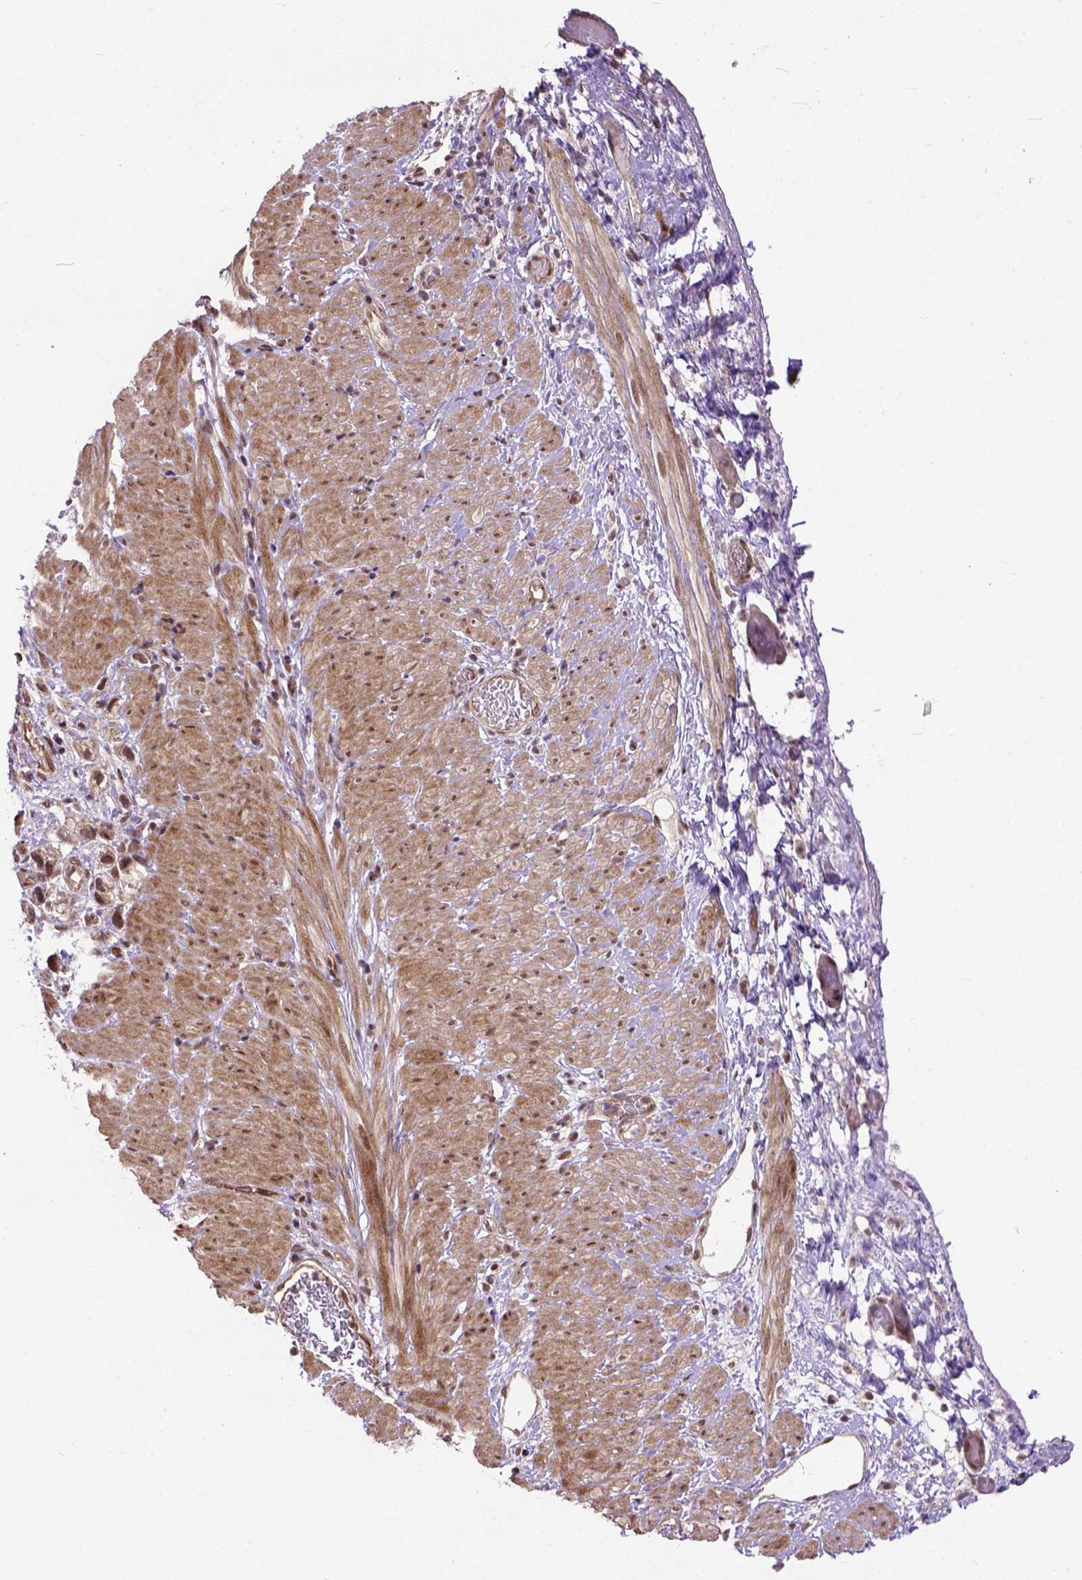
{"staining": {"intensity": "strong", "quantity": ">75%", "location": "nuclear"}, "tissue": "stomach cancer", "cell_type": "Tumor cells", "image_type": "cancer", "snomed": [{"axis": "morphology", "description": "Adenocarcinoma, NOS"}, {"axis": "topography", "description": "Stomach"}], "caption": "This is an image of immunohistochemistry staining of stomach adenocarcinoma, which shows strong positivity in the nuclear of tumor cells.", "gene": "ZNF630", "patient": {"sex": "female", "age": 59}}